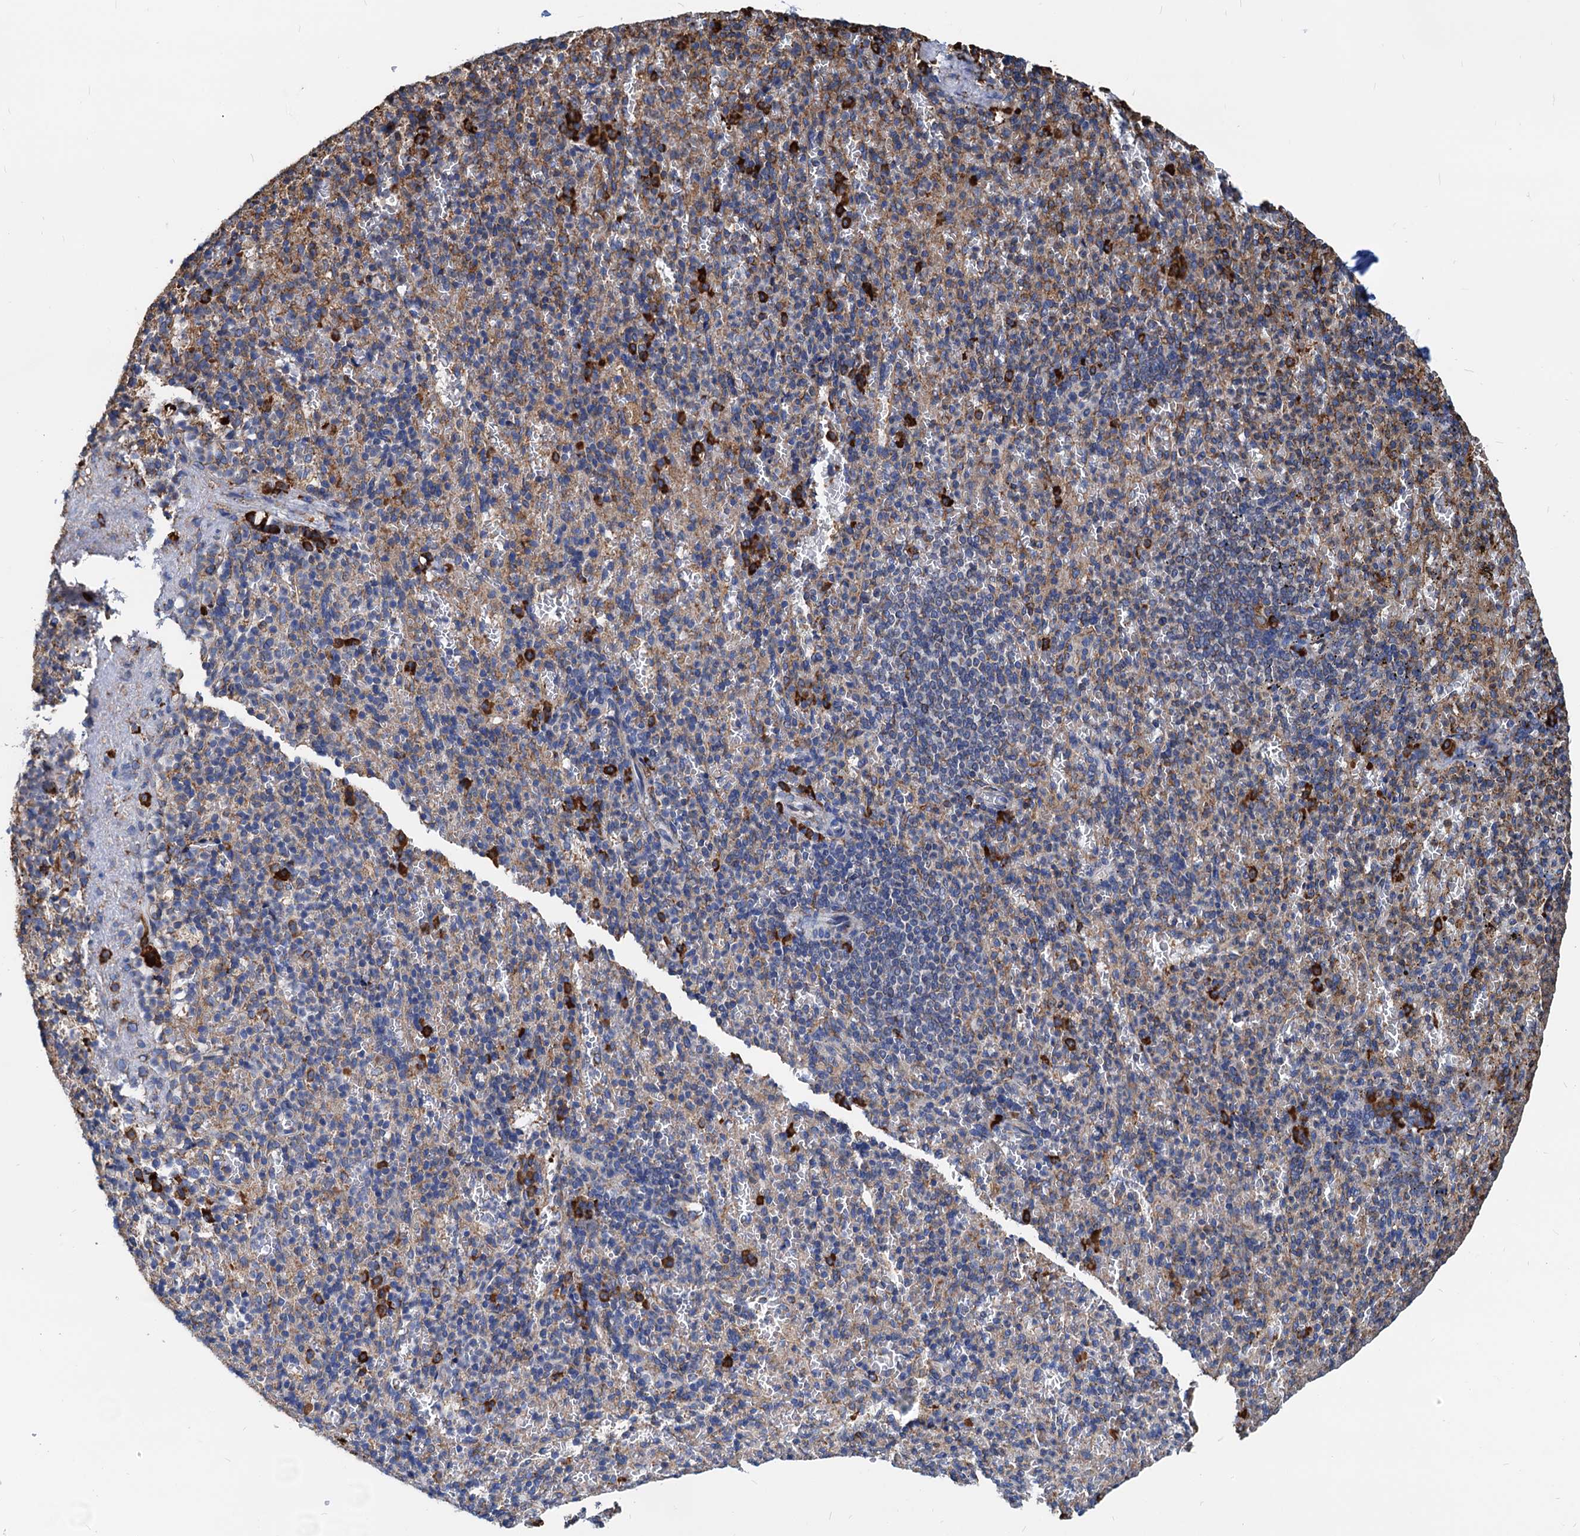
{"staining": {"intensity": "strong", "quantity": "<25%", "location": "cytoplasmic/membranous"}, "tissue": "spleen", "cell_type": "Cells in red pulp", "image_type": "normal", "snomed": [{"axis": "morphology", "description": "Normal tissue, NOS"}, {"axis": "topography", "description": "Spleen"}], "caption": "A photomicrograph of spleen stained for a protein exhibits strong cytoplasmic/membranous brown staining in cells in red pulp. (IHC, brightfield microscopy, high magnification).", "gene": "HSPA5", "patient": {"sex": "female", "age": 74}}